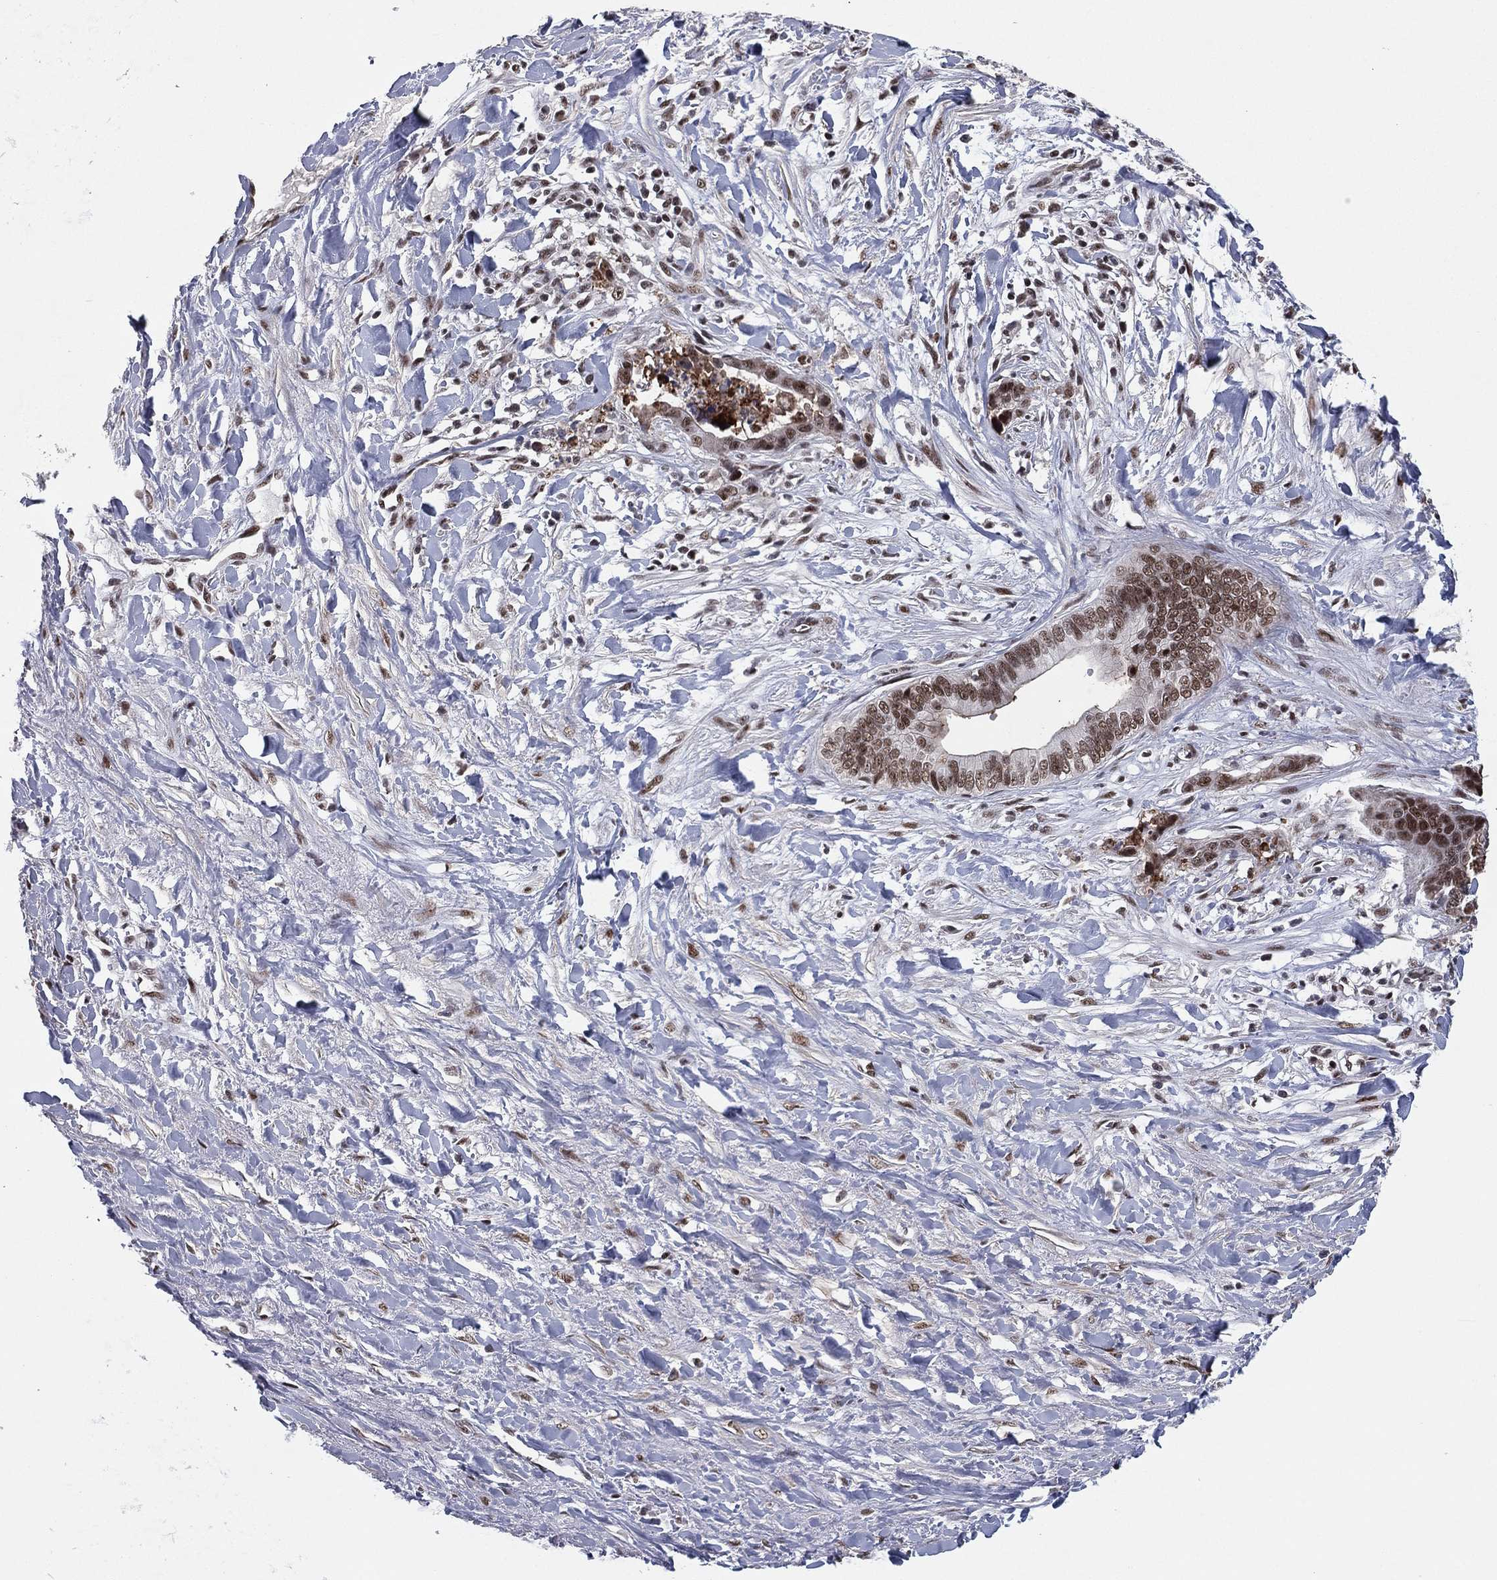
{"staining": {"intensity": "strong", "quantity": "25%-75%", "location": "nuclear"}, "tissue": "liver cancer", "cell_type": "Tumor cells", "image_type": "cancer", "snomed": [{"axis": "morphology", "description": "Cholangiocarcinoma"}, {"axis": "topography", "description": "Liver"}], "caption": "Strong nuclear positivity is identified in approximately 25%-75% of tumor cells in liver cancer.", "gene": "GPALPP1", "patient": {"sex": "female", "age": 79}}